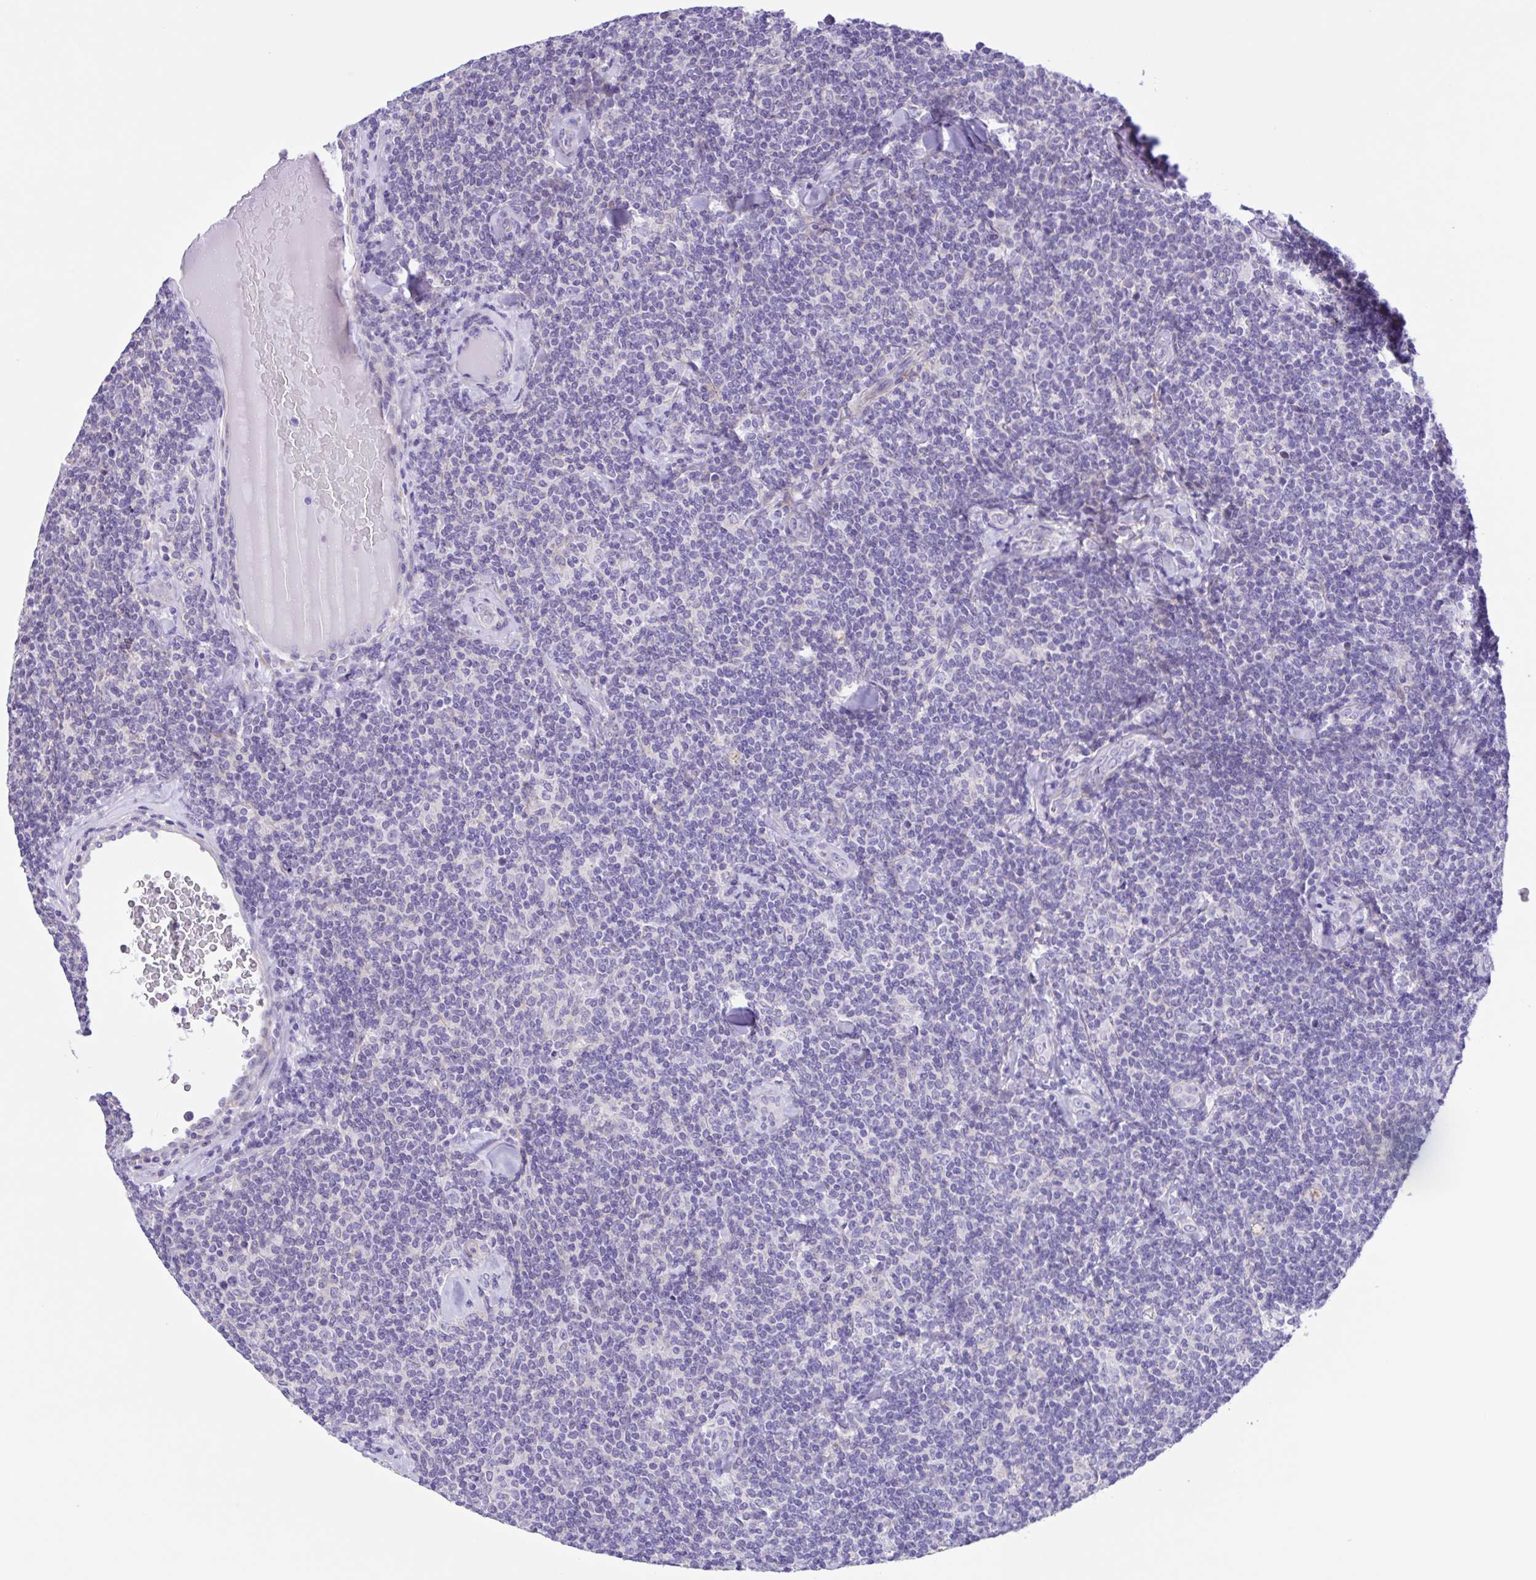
{"staining": {"intensity": "negative", "quantity": "none", "location": "none"}, "tissue": "lymphoma", "cell_type": "Tumor cells", "image_type": "cancer", "snomed": [{"axis": "morphology", "description": "Malignant lymphoma, non-Hodgkin's type, Low grade"}, {"axis": "topography", "description": "Lymph node"}], "caption": "DAB (3,3'-diaminobenzidine) immunohistochemical staining of malignant lymphoma, non-Hodgkin's type (low-grade) reveals no significant positivity in tumor cells.", "gene": "ISM2", "patient": {"sex": "female", "age": 56}}